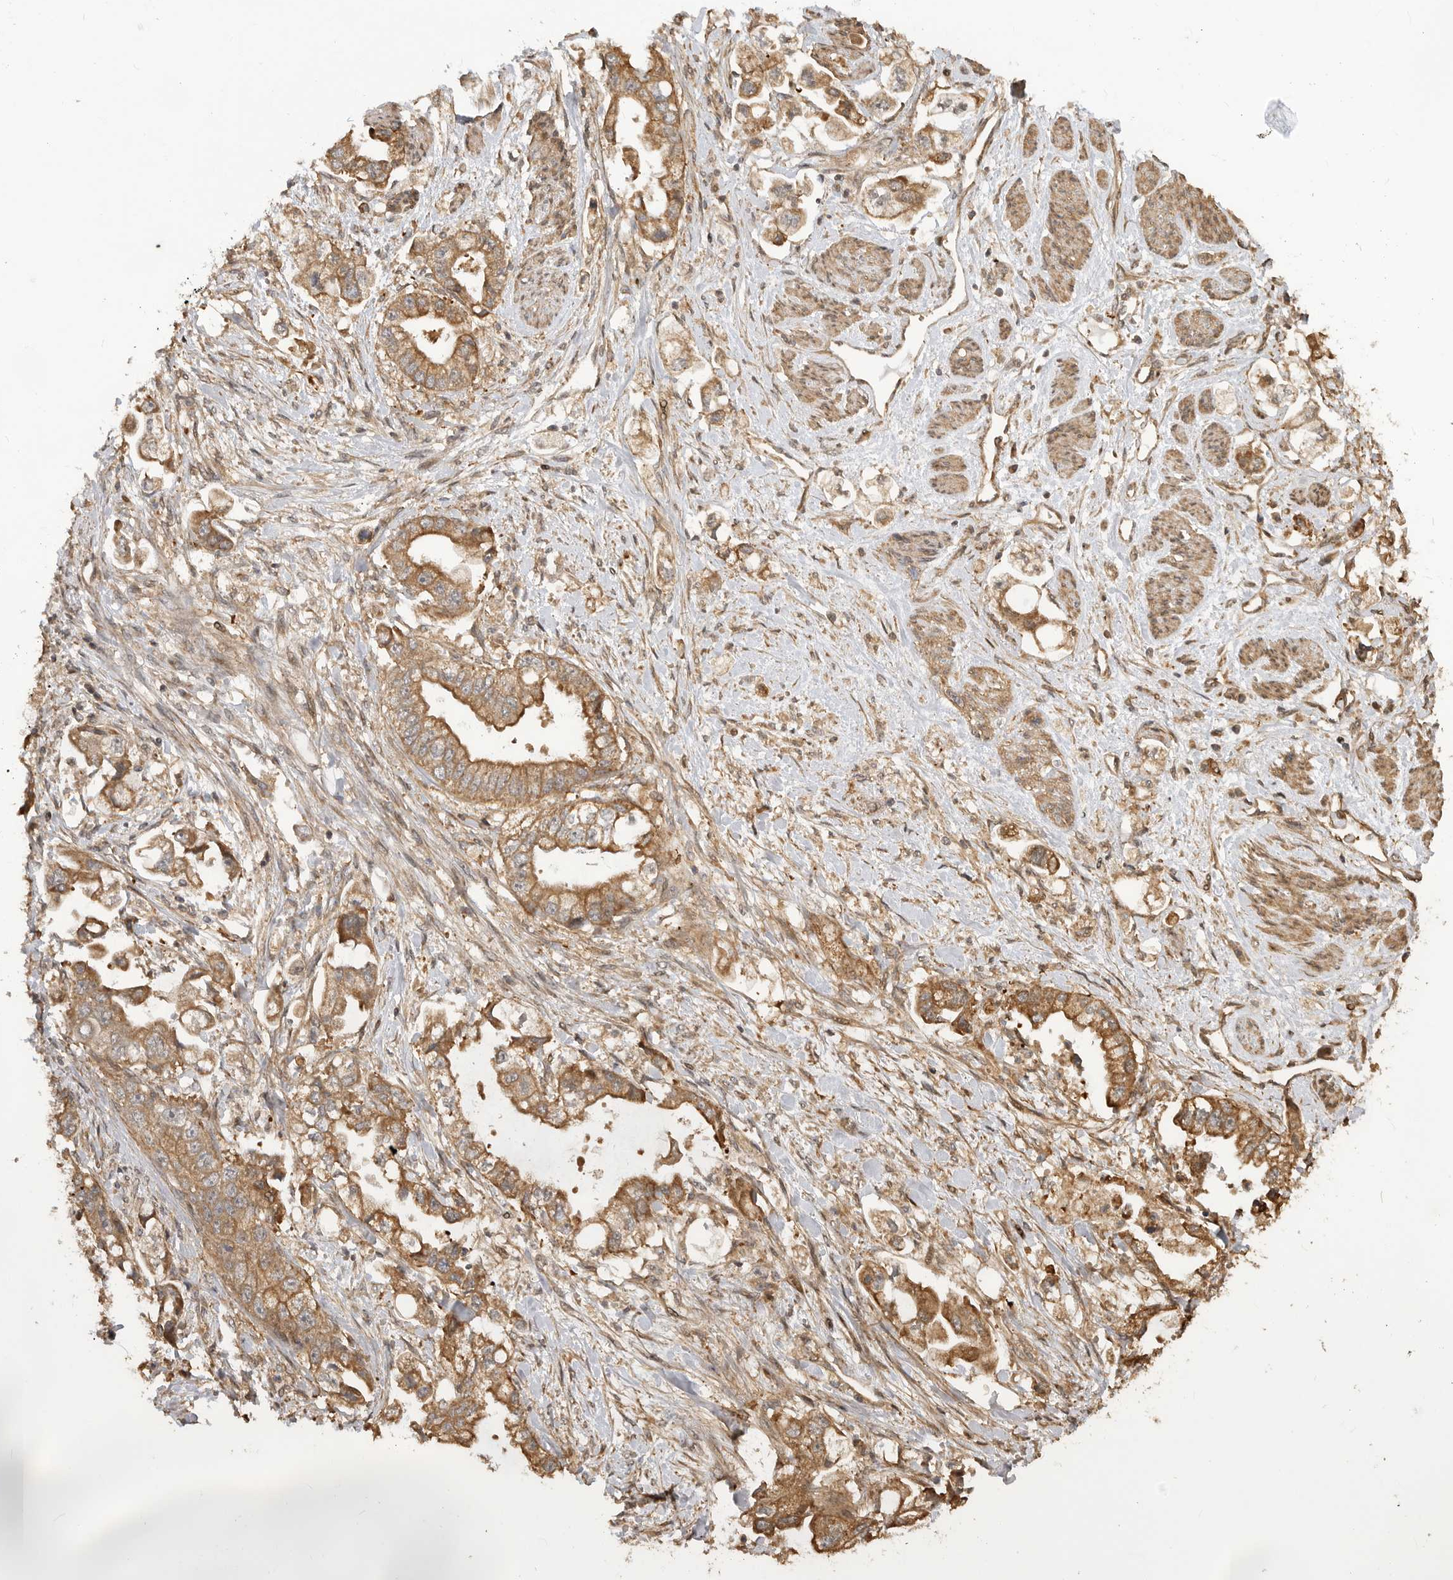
{"staining": {"intensity": "moderate", "quantity": ">75%", "location": "cytoplasmic/membranous"}, "tissue": "stomach cancer", "cell_type": "Tumor cells", "image_type": "cancer", "snomed": [{"axis": "morphology", "description": "Adenocarcinoma, NOS"}, {"axis": "topography", "description": "Stomach"}], "caption": "Immunohistochemical staining of human stomach cancer (adenocarcinoma) displays moderate cytoplasmic/membranous protein staining in approximately >75% of tumor cells.", "gene": "ADPRS", "patient": {"sex": "male", "age": 62}}